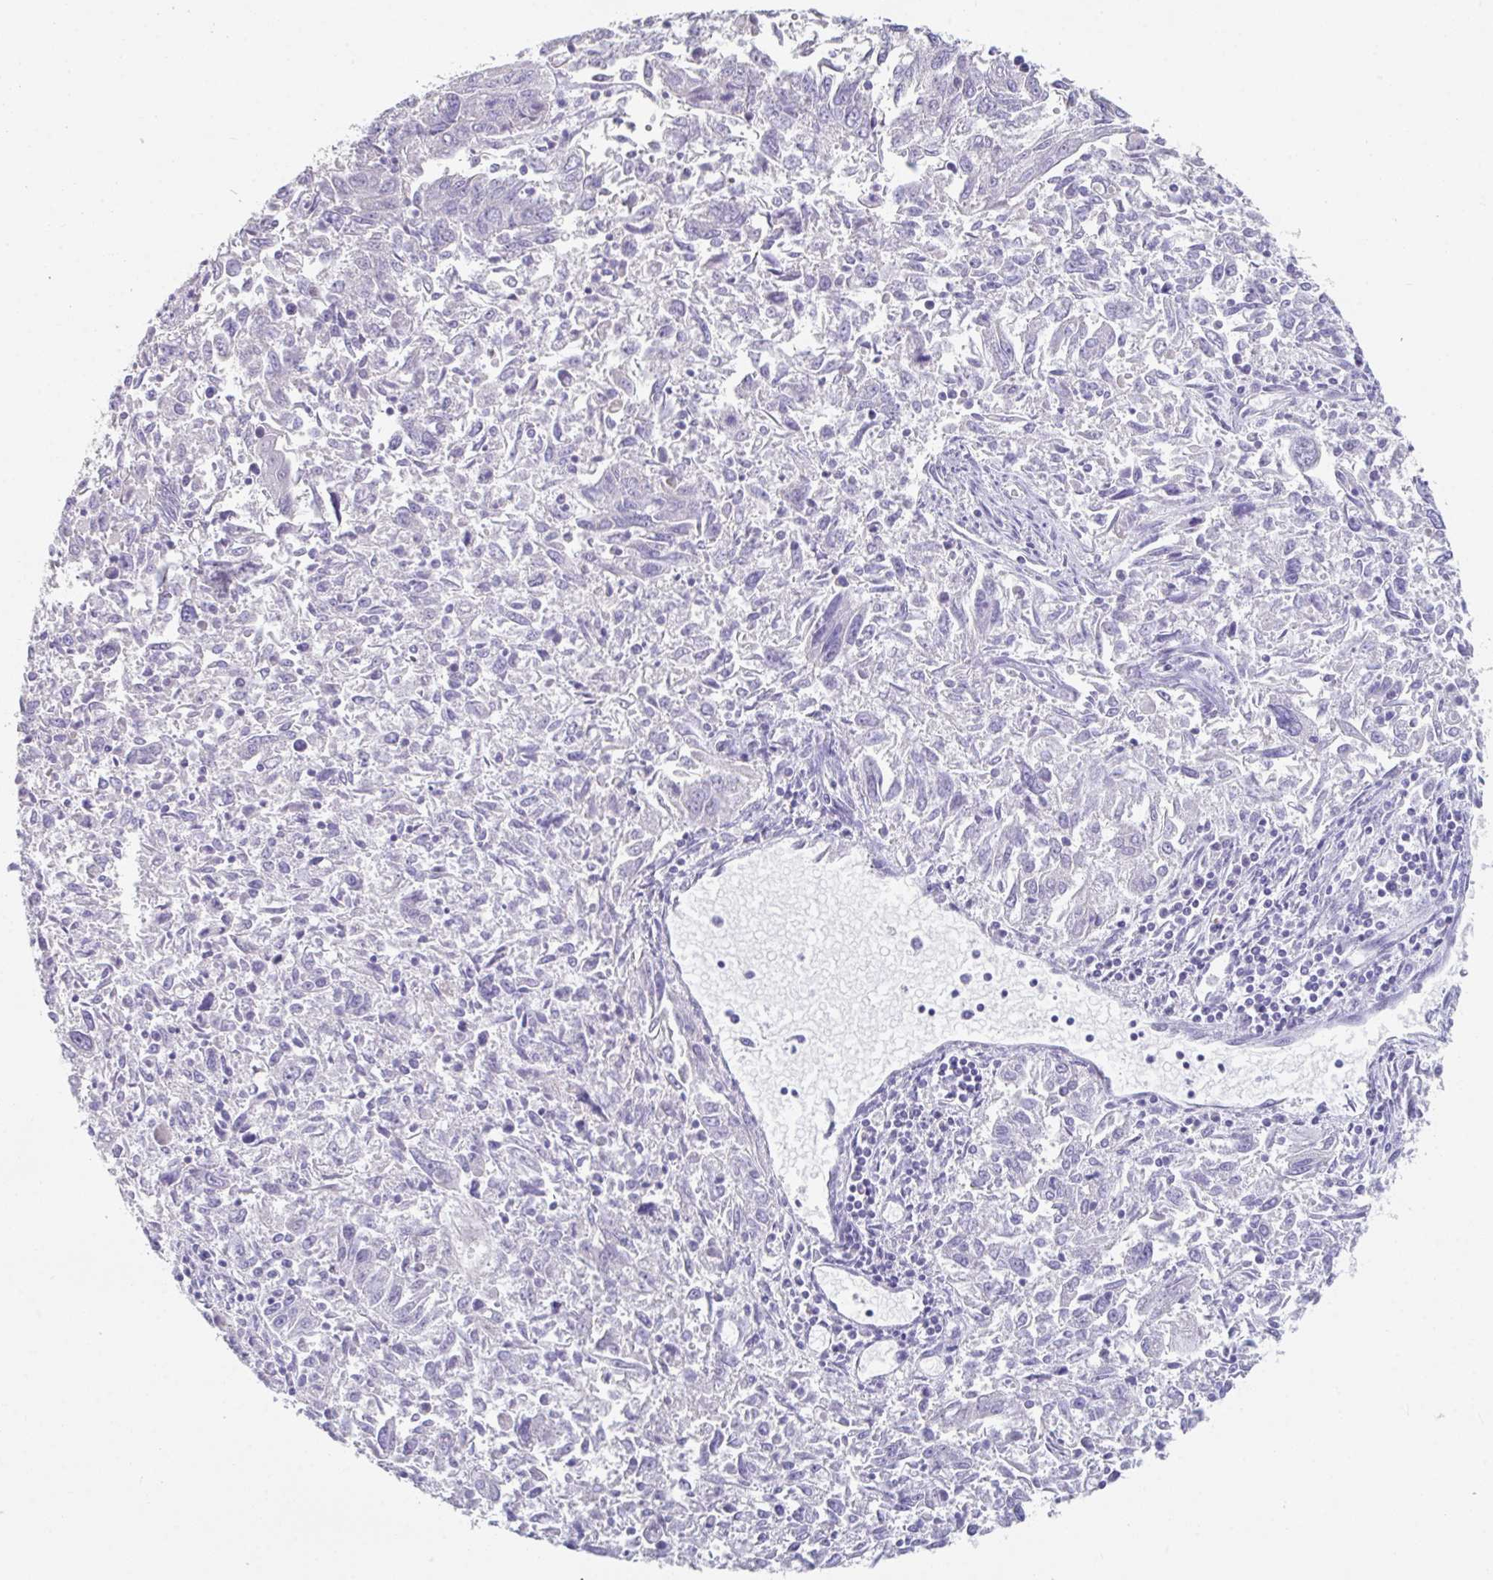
{"staining": {"intensity": "negative", "quantity": "none", "location": "none"}, "tissue": "endometrial cancer", "cell_type": "Tumor cells", "image_type": "cancer", "snomed": [{"axis": "morphology", "description": "Adenocarcinoma, NOS"}, {"axis": "topography", "description": "Endometrium"}], "caption": "There is no significant positivity in tumor cells of adenocarcinoma (endometrial). (Brightfield microscopy of DAB immunohistochemistry at high magnification).", "gene": "SLC44A4", "patient": {"sex": "female", "age": 42}}